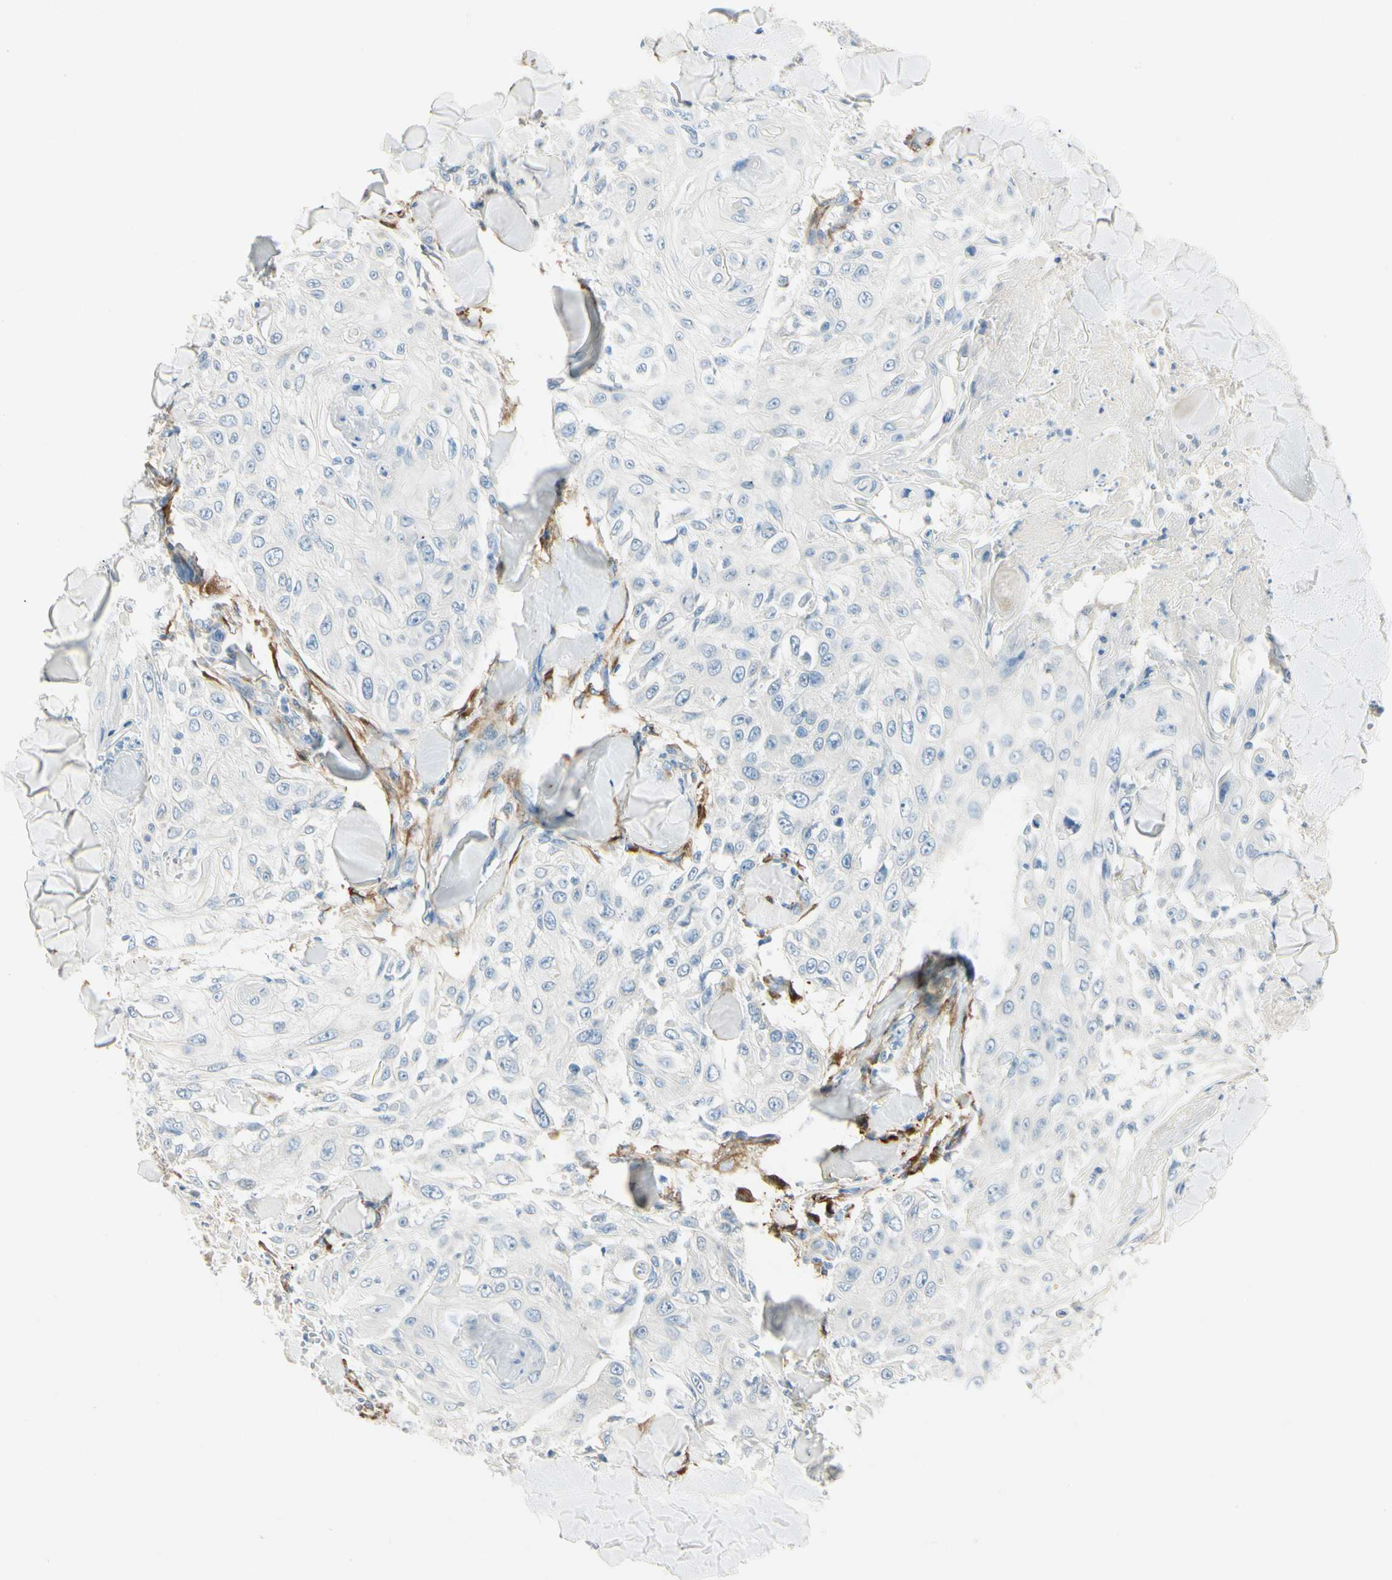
{"staining": {"intensity": "negative", "quantity": "none", "location": "none"}, "tissue": "skin cancer", "cell_type": "Tumor cells", "image_type": "cancer", "snomed": [{"axis": "morphology", "description": "Squamous cell carcinoma, NOS"}, {"axis": "topography", "description": "Skin"}], "caption": "Tumor cells are negative for protein expression in human skin squamous cell carcinoma. (Stains: DAB immunohistochemistry with hematoxylin counter stain, Microscopy: brightfield microscopy at high magnification).", "gene": "AMPH", "patient": {"sex": "male", "age": 86}}